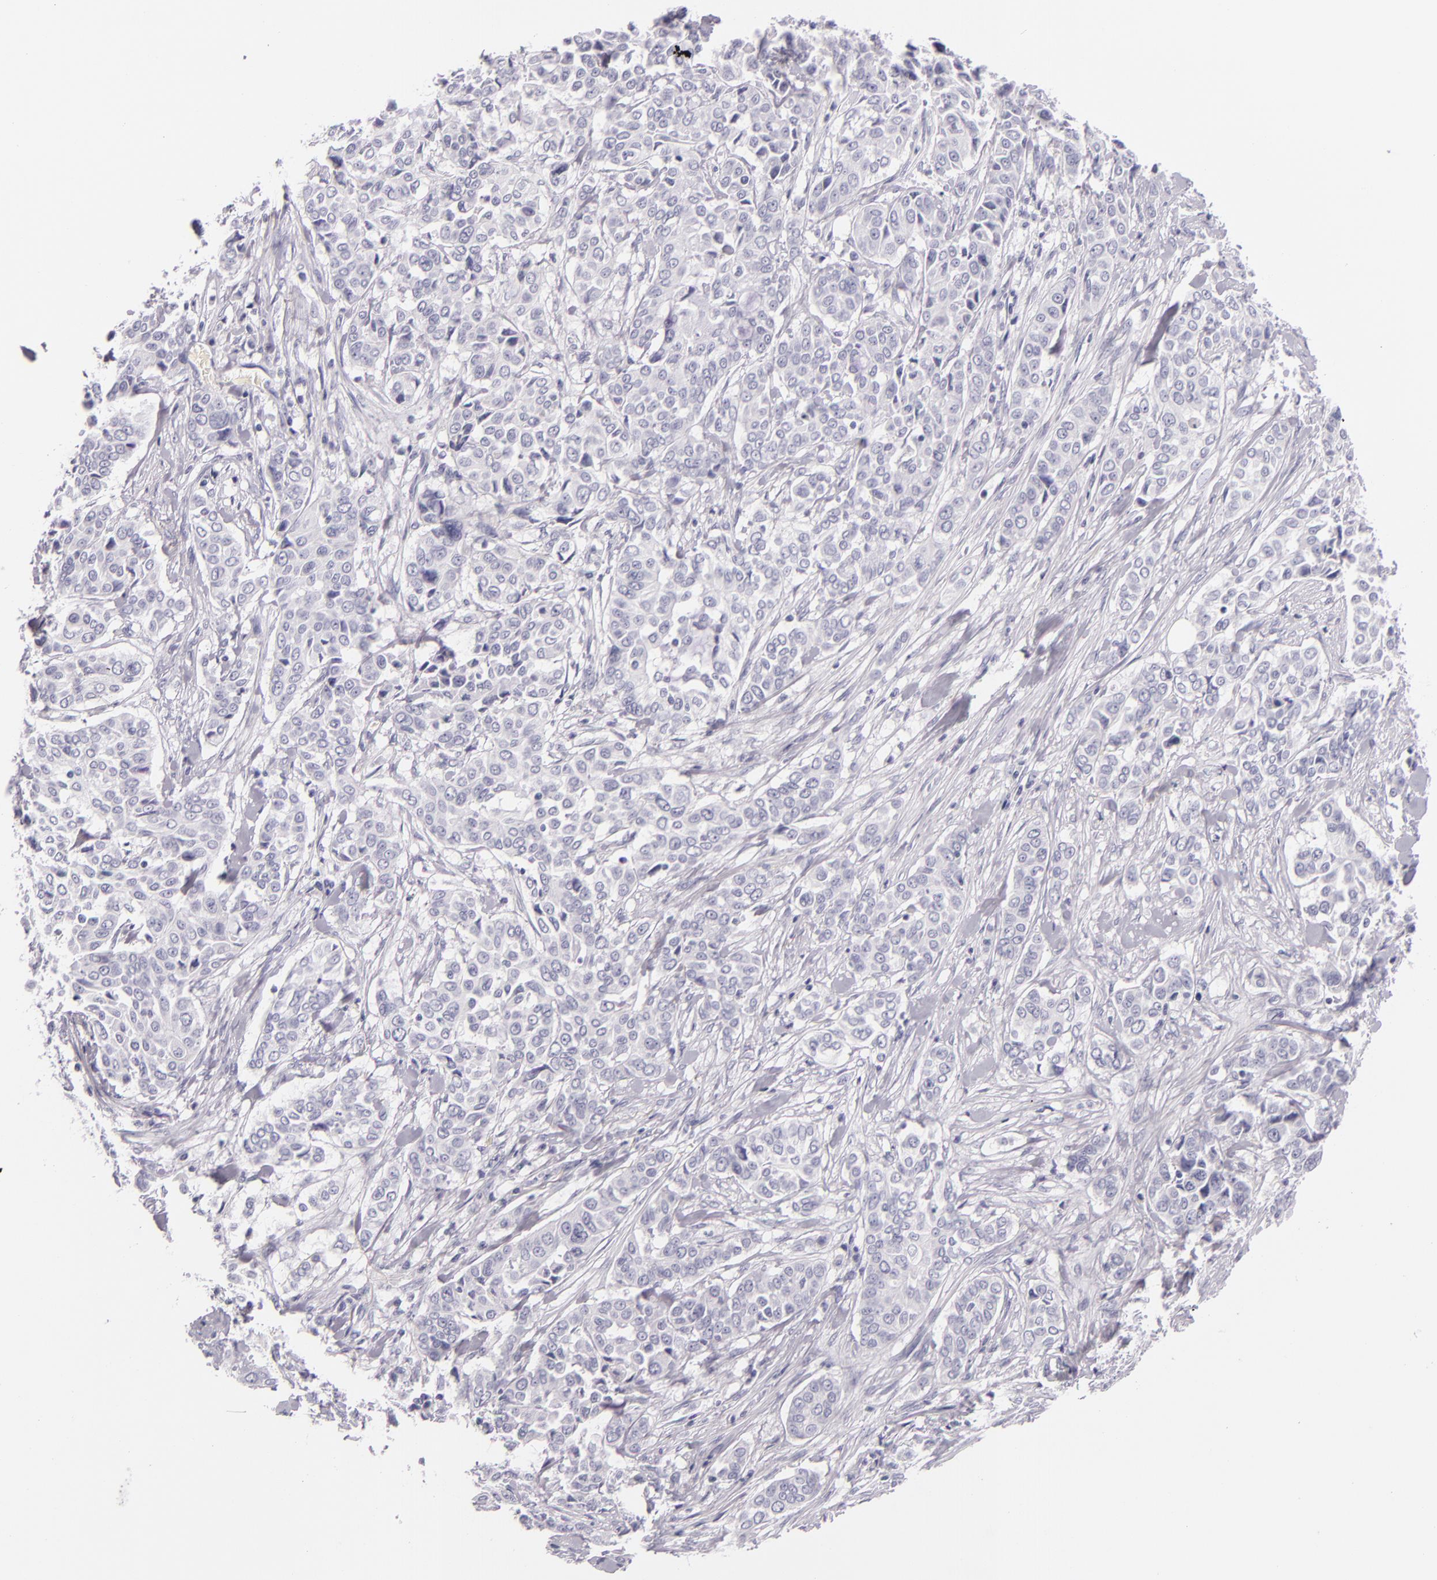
{"staining": {"intensity": "negative", "quantity": "none", "location": "none"}, "tissue": "pancreatic cancer", "cell_type": "Tumor cells", "image_type": "cancer", "snomed": [{"axis": "morphology", "description": "Adenocarcinoma, NOS"}, {"axis": "topography", "description": "Pancreas"}], "caption": "Immunohistochemistry (IHC) micrograph of adenocarcinoma (pancreatic) stained for a protein (brown), which exhibits no positivity in tumor cells. The staining was performed using DAB to visualize the protein expression in brown, while the nuclei were stained in blue with hematoxylin (Magnification: 20x).", "gene": "INA", "patient": {"sex": "female", "age": 52}}